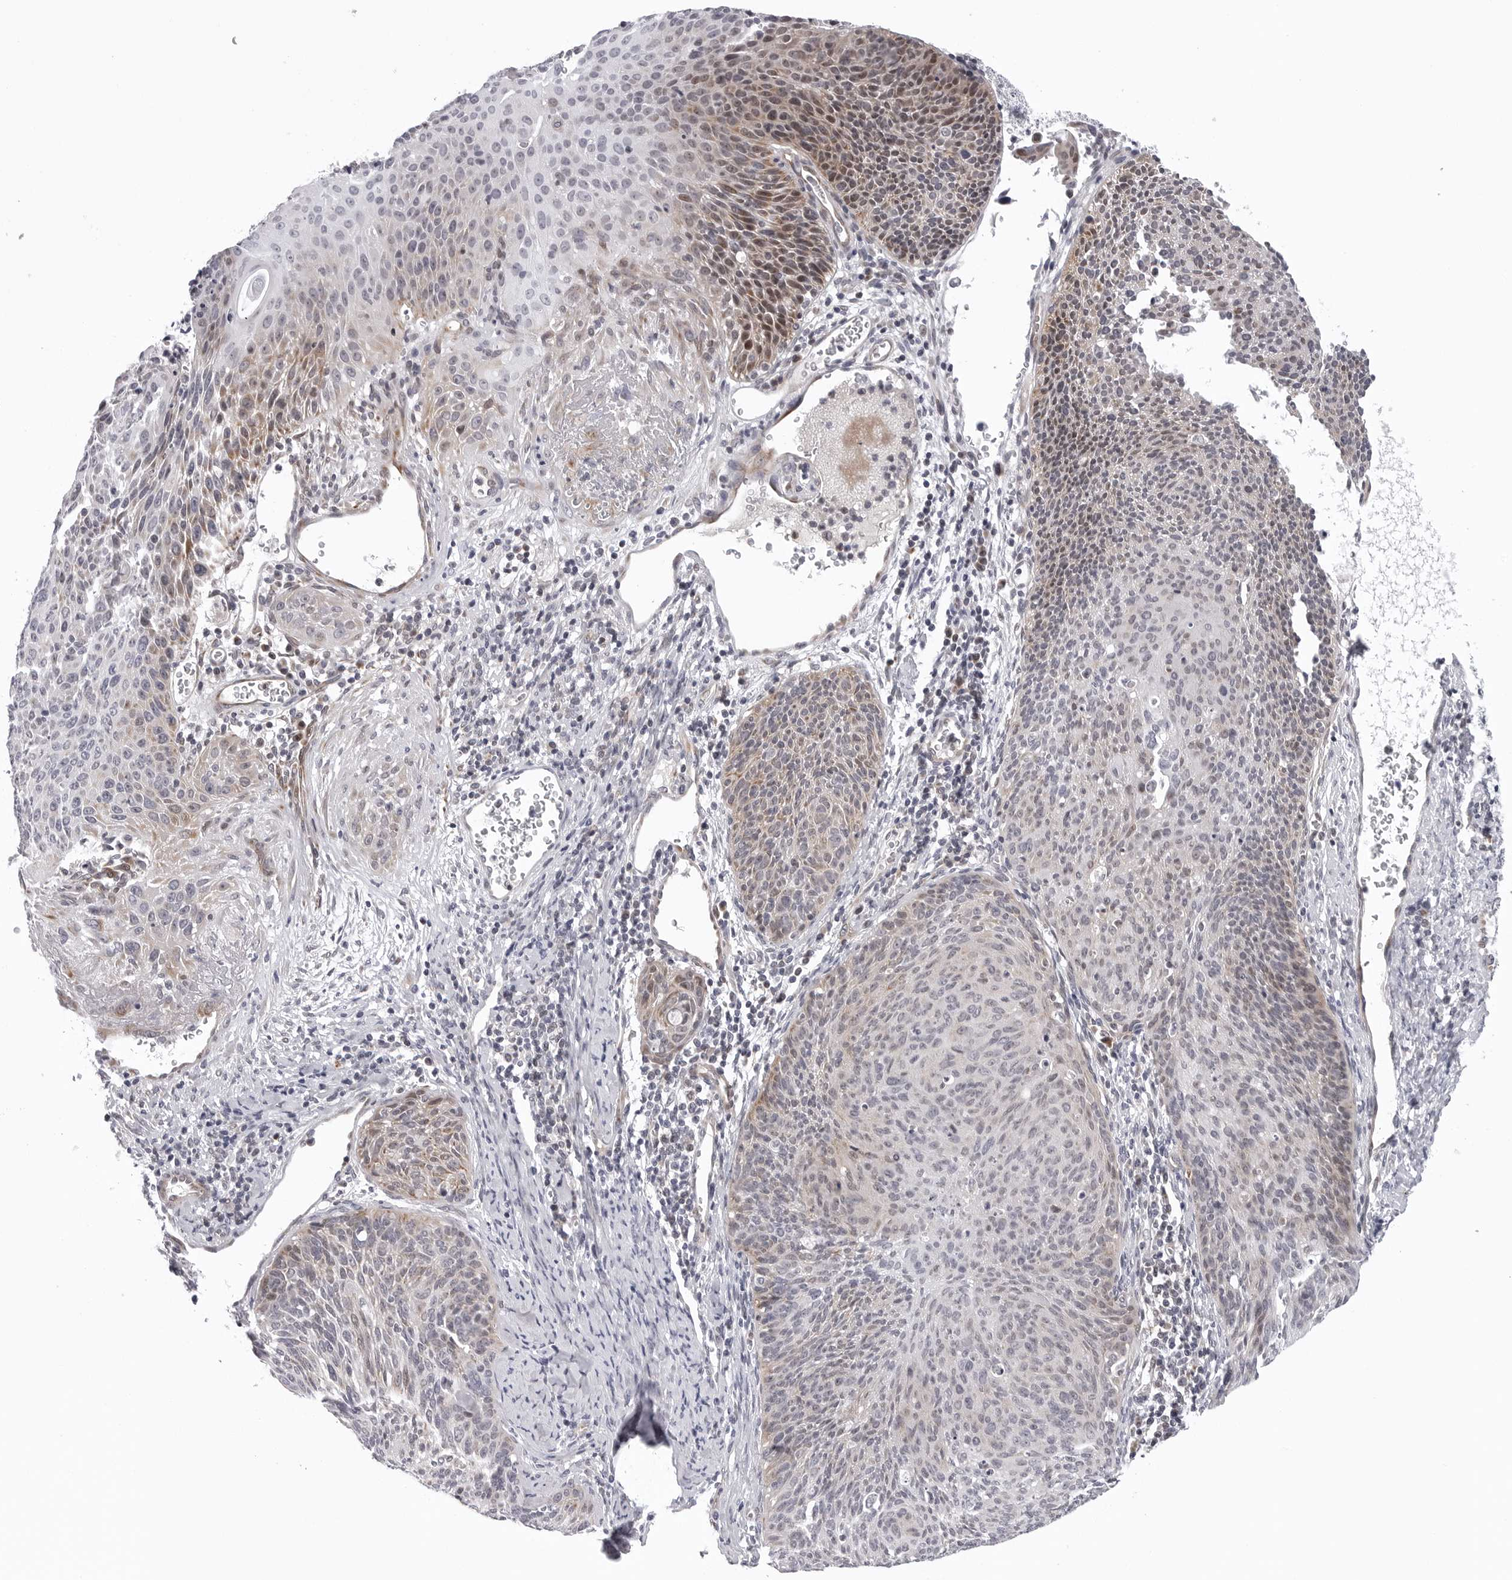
{"staining": {"intensity": "weak", "quantity": "<25%", "location": "cytoplasmic/membranous"}, "tissue": "cervical cancer", "cell_type": "Tumor cells", "image_type": "cancer", "snomed": [{"axis": "morphology", "description": "Squamous cell carcinoma, NOS"}, {"axis": "topography", "description": "Cervix"}], "caption": "DAB (3,3'-diaminobenzidine) immunohistochemical staining of human cervical squamous cell carcinoma exhibits no significant staining in tumor cells. (IHC, brightfield microscopy, high magnification).", "gene": "CDK20", "patient": {"sex": "female", "age": 55}}